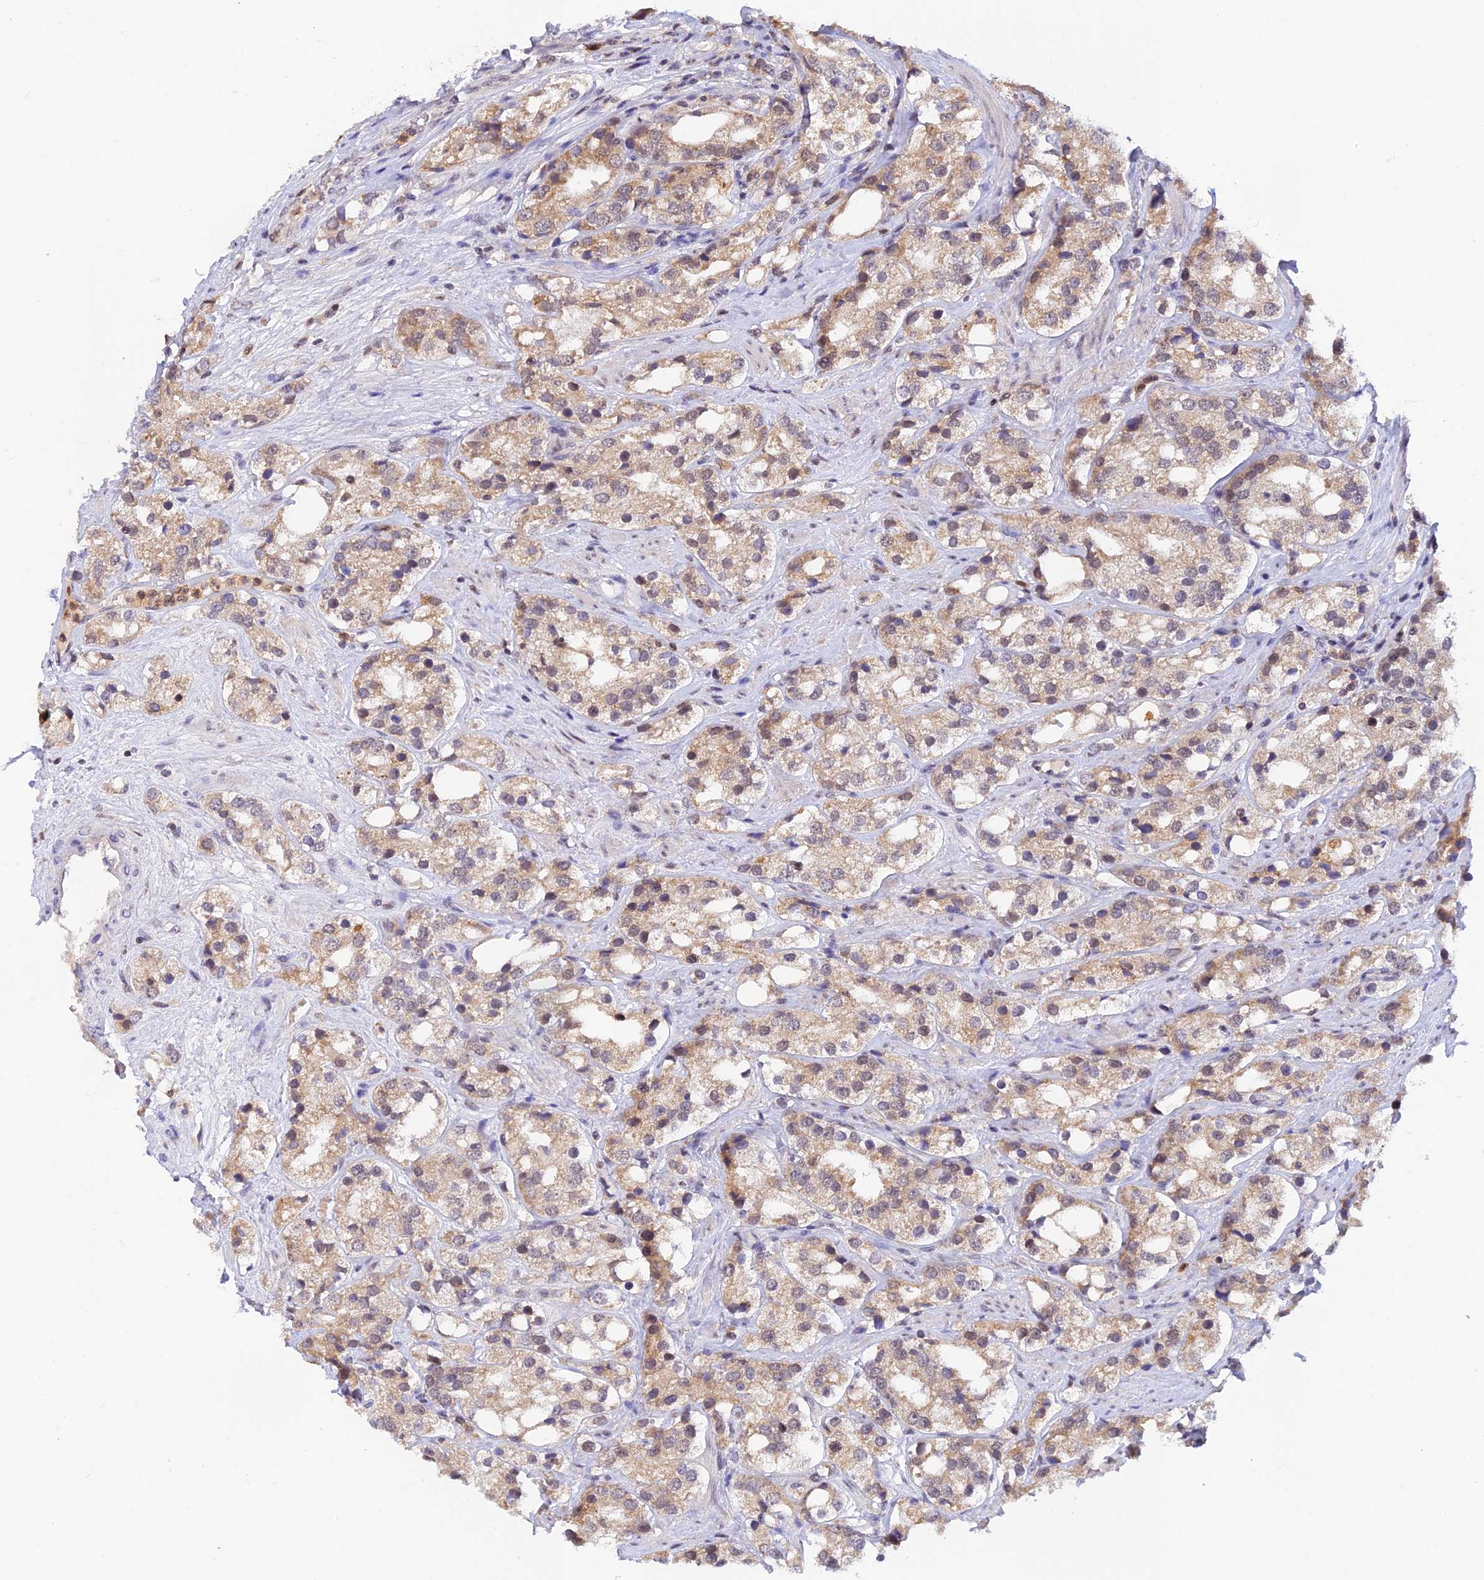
{"staining": {"intensity": "weak", "quantity": ">75%", "location": "cytoplasmic/membranous"}, "tissue": "prostate cancer", "cell_type": "Tumor cells", "image_type": "cancer", "snomed": [{"axis": "morphology", "description": "Adenocarcinoma, NOS"}, {"axis": "topography", "description": "Prostate"}], "caption": "Immunohistochemistry of adenocarcinoma (prostate) exhibits low levels of weak cytoplasmic/membranous positivity in about >75% of tumor cells.", "gene": "PEX16", "patient": {"sex": "male", "age": 79}}